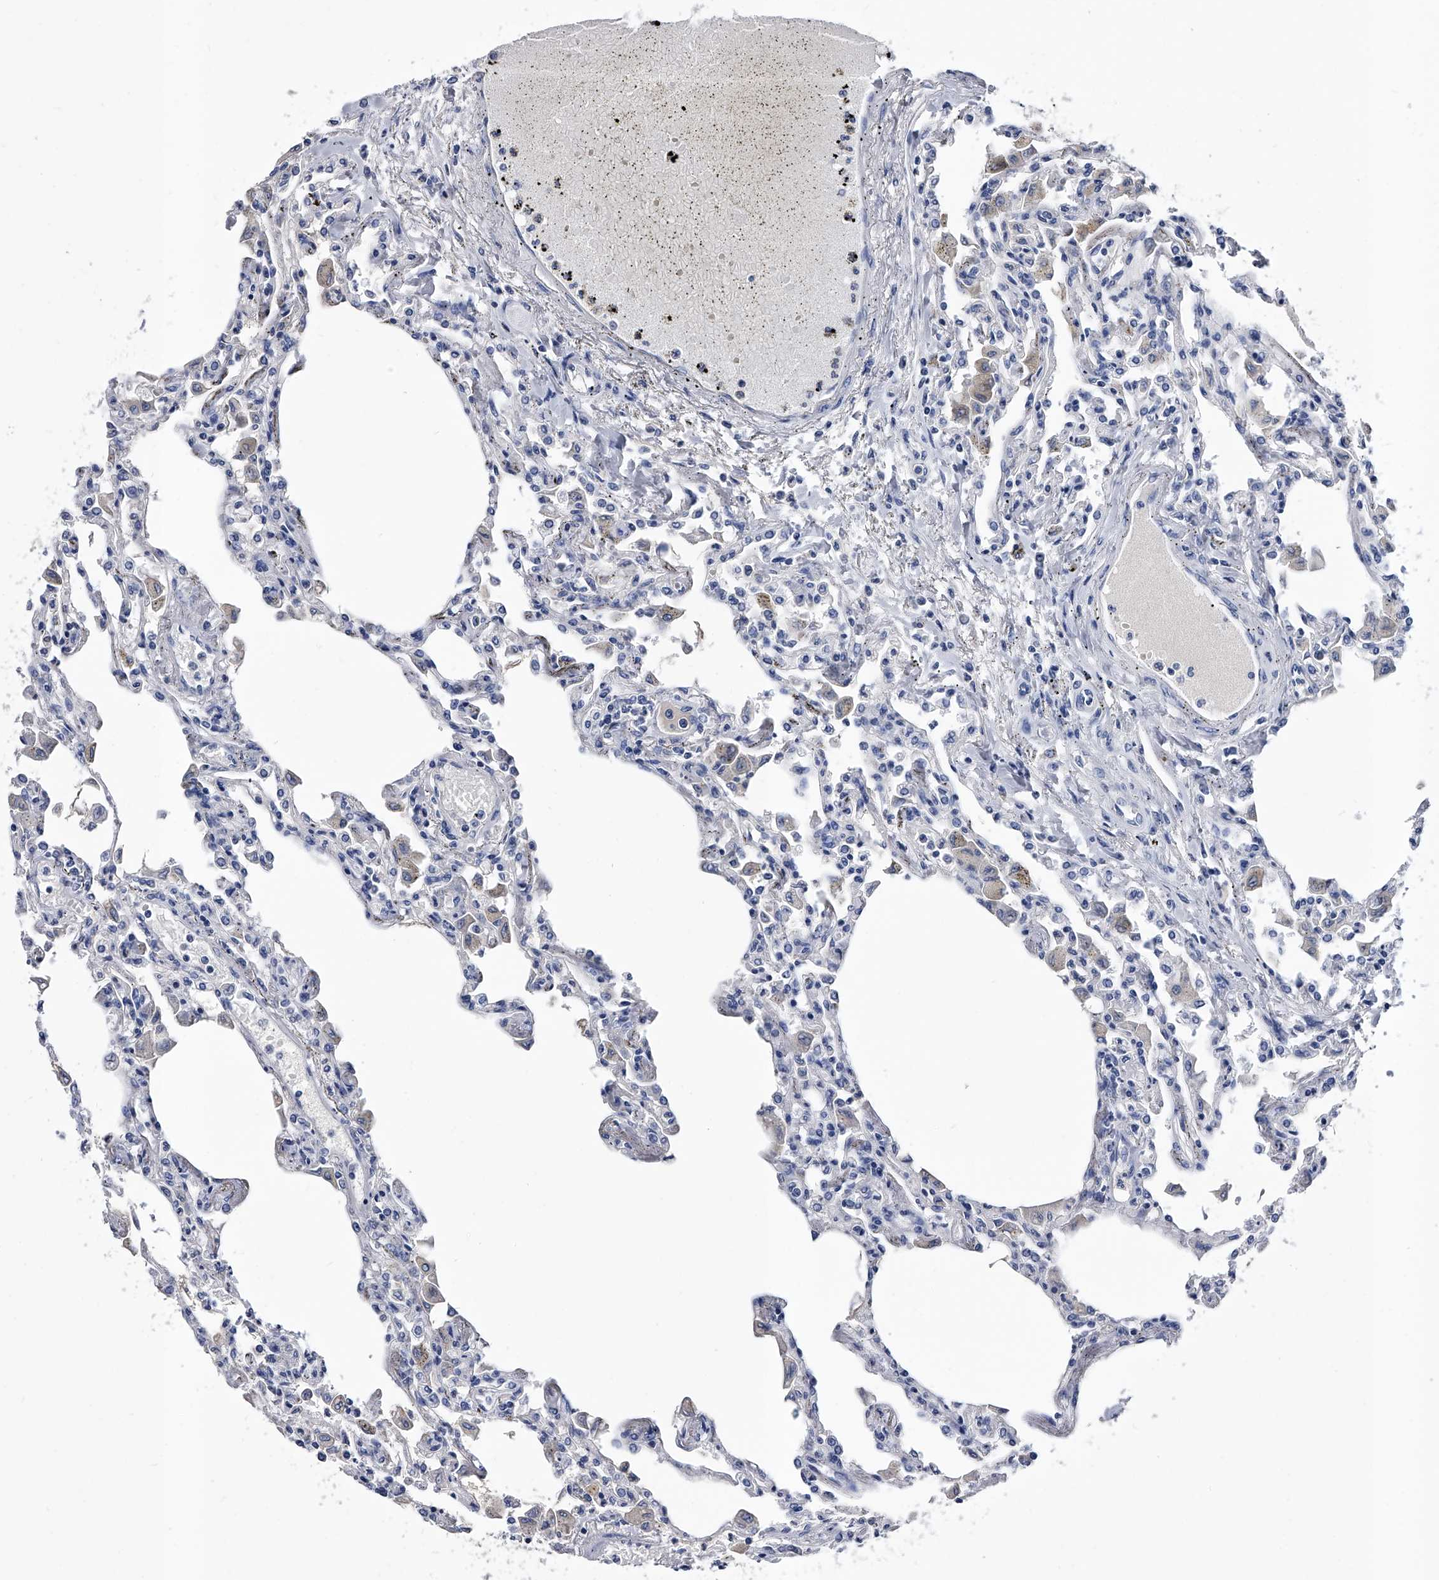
{"staining": {"intensity": "negative", "quantity": "none", "location": "none"}, "tissue": "lung", "cell_type": "Alveolar cells", "image_type": "normal", "snomed": [{"axis": "morphology", "description": "Normal tissue, NOS"}, {"axis": "topography", "description": "Bronchus"}, {"axis": "topography", "description": "Lung"}], "caption": "This is an immunohistochemistry photomicrograph of benign human lung. There is no expression in alveolar cells.", "gene": "EFCAB7", "patient": {"sex": "female", "age": 49}}